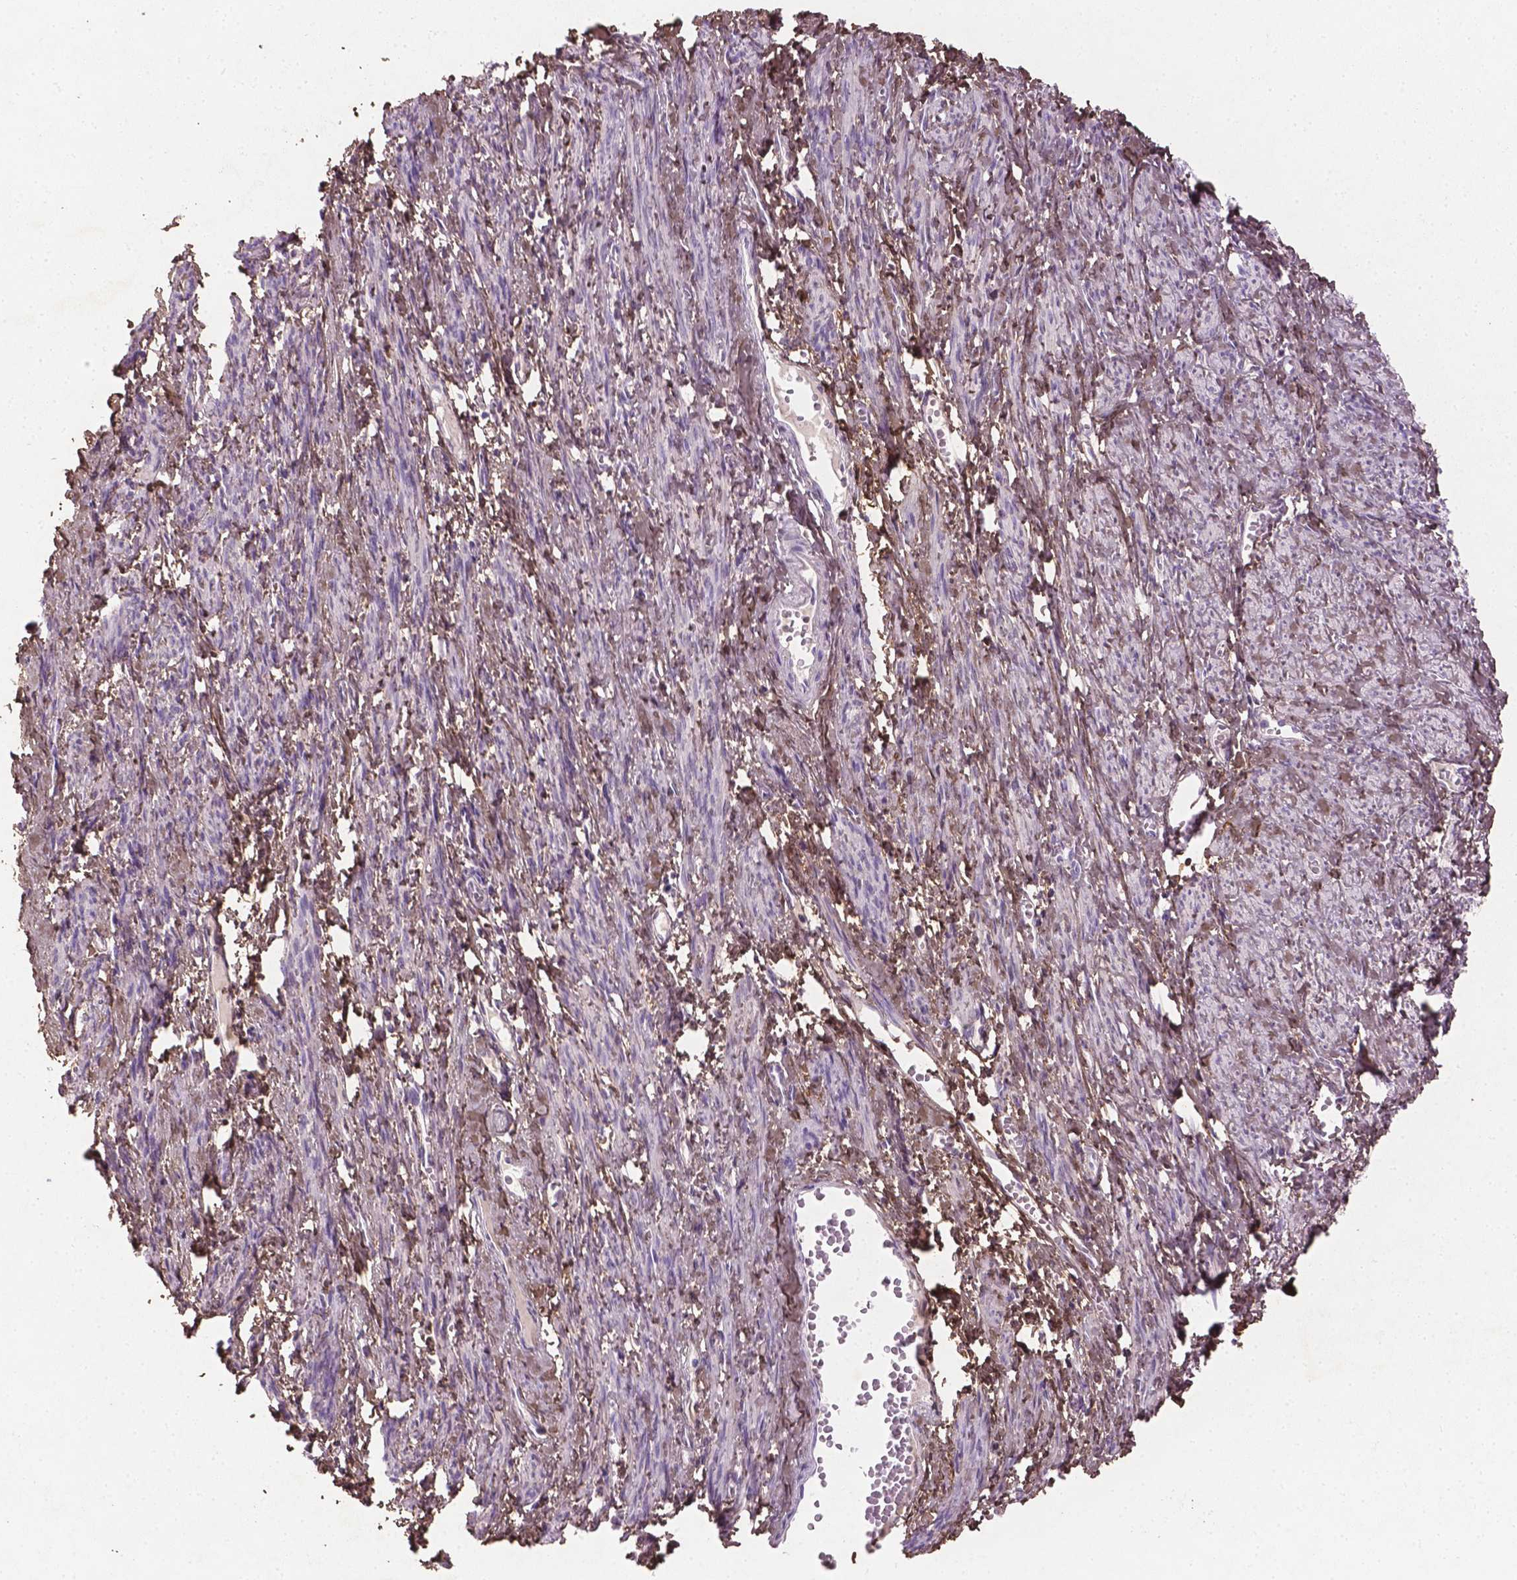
{"staining": {"intensity": "negative", "quantity": "none", "location": "none"}, "tissue": "smooth muscle", "cell_type": "Smooth muscle cells", "image_type": "normal", "snomed": [{"axis": "morphology", "description": "Normal tissue, NOS"}, {"axis": "topography", "description": "Smooth muscle"}], "caption": "IHC histopathology image of benign human smooth muscle stained for a protein (brown), which reveals no expression in smooth muscle cells.", "gene": "DLG2", "patient": {"sex": "female", "age": 65}}